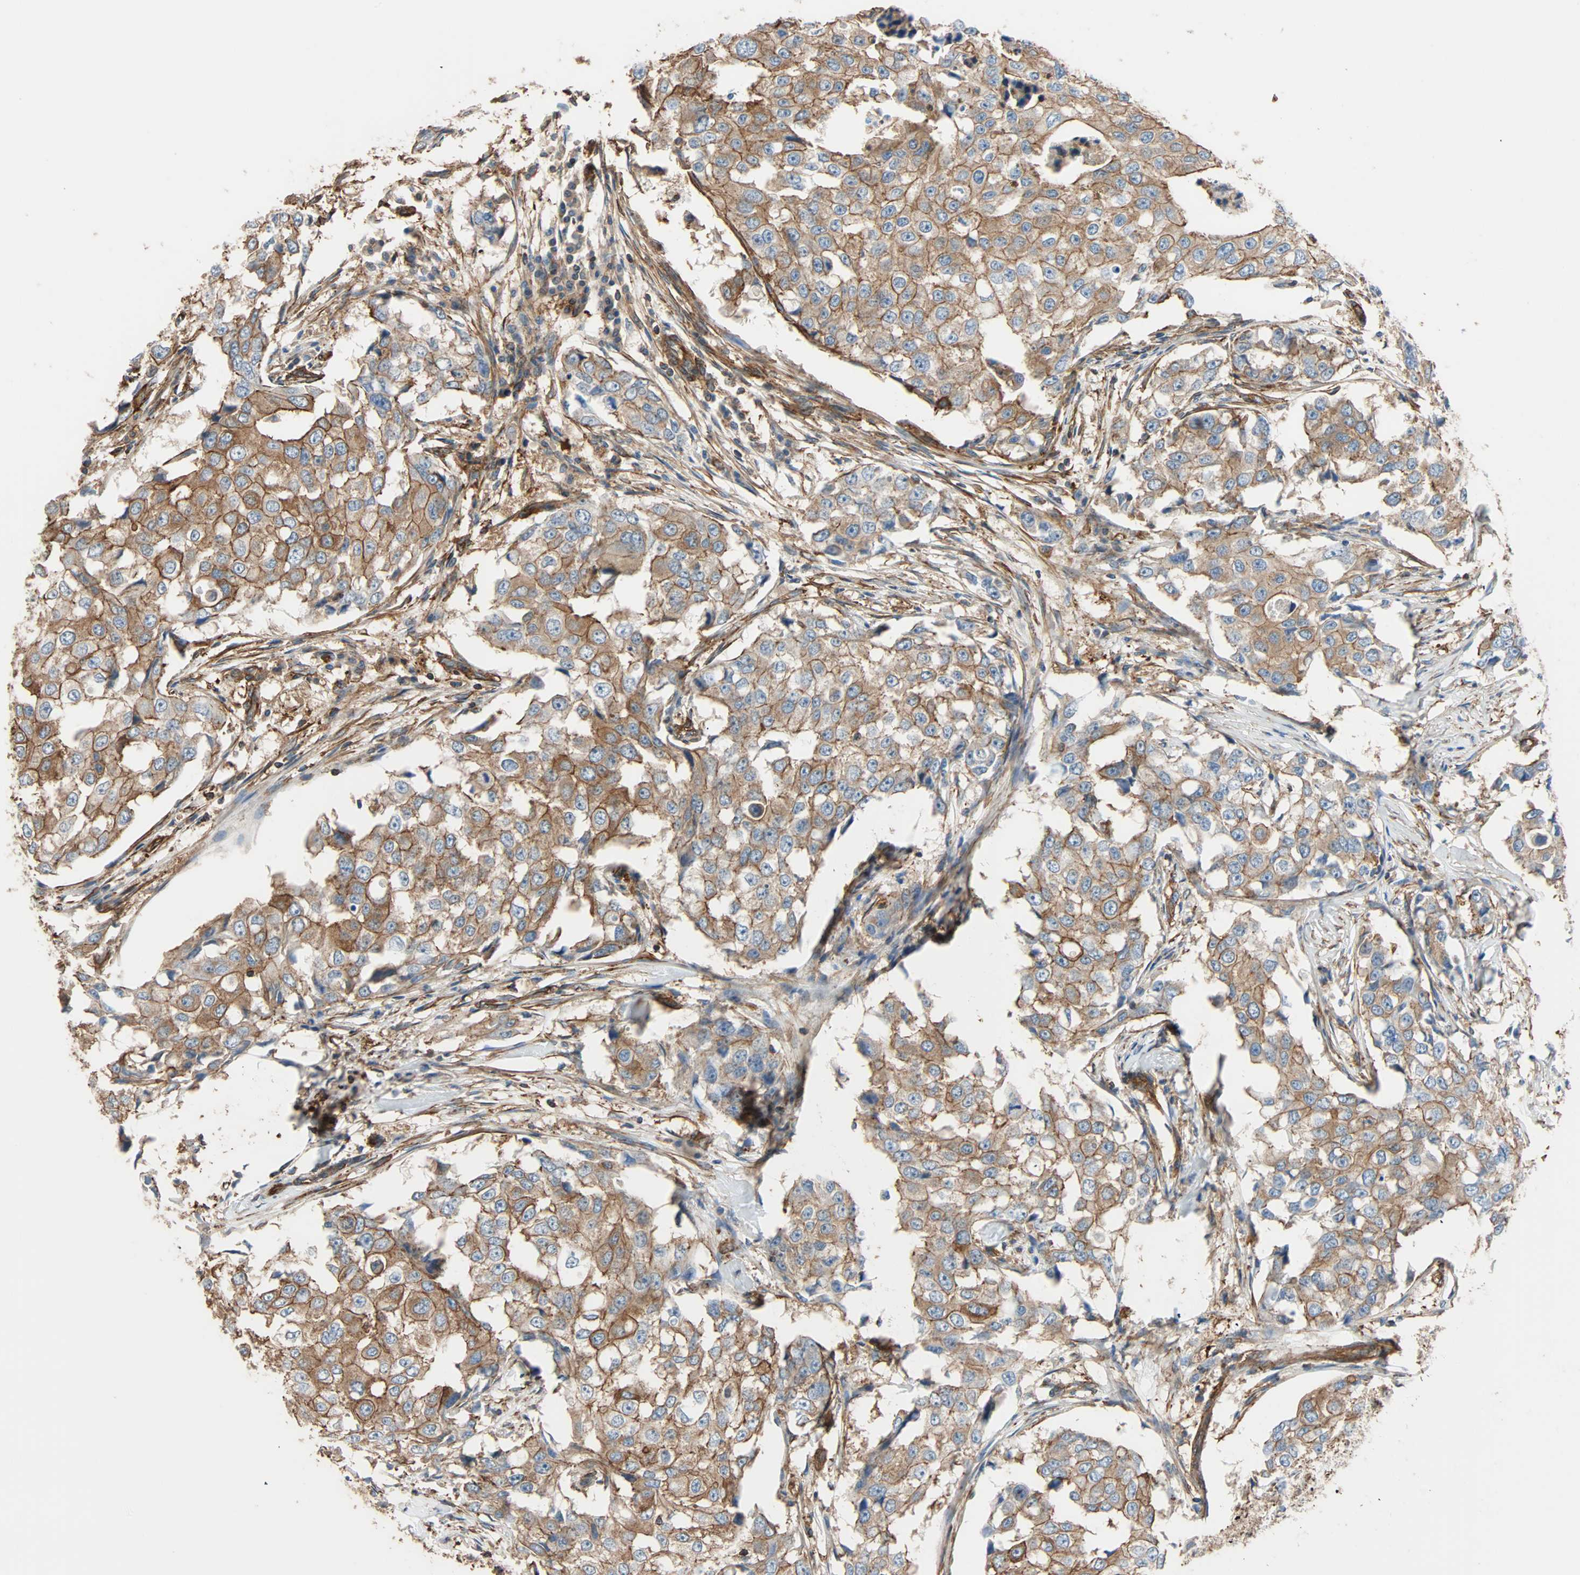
{"staining": {"intensity": "moderate", "quantity": ">75%", "location": "cytoplasmic/membranous"}, "tissue": "breast cancer", "cell_type": "Tumor cells", "image_type": "cancer", "snomed": [{"axis": "morphology", "description": "Duct carcinoma"}, {"axis": "topography", "description": "Breast"}], "caption": "IHC histopathology image of breast invasive ductal carcinoma stained for a protein (brown), which reveals medium levels of moderate cytoplasmic/membranous expression in about >75% of tumor cells.", "gene": "GALNT10", "patient": {"sex": "female", "age": 27}}